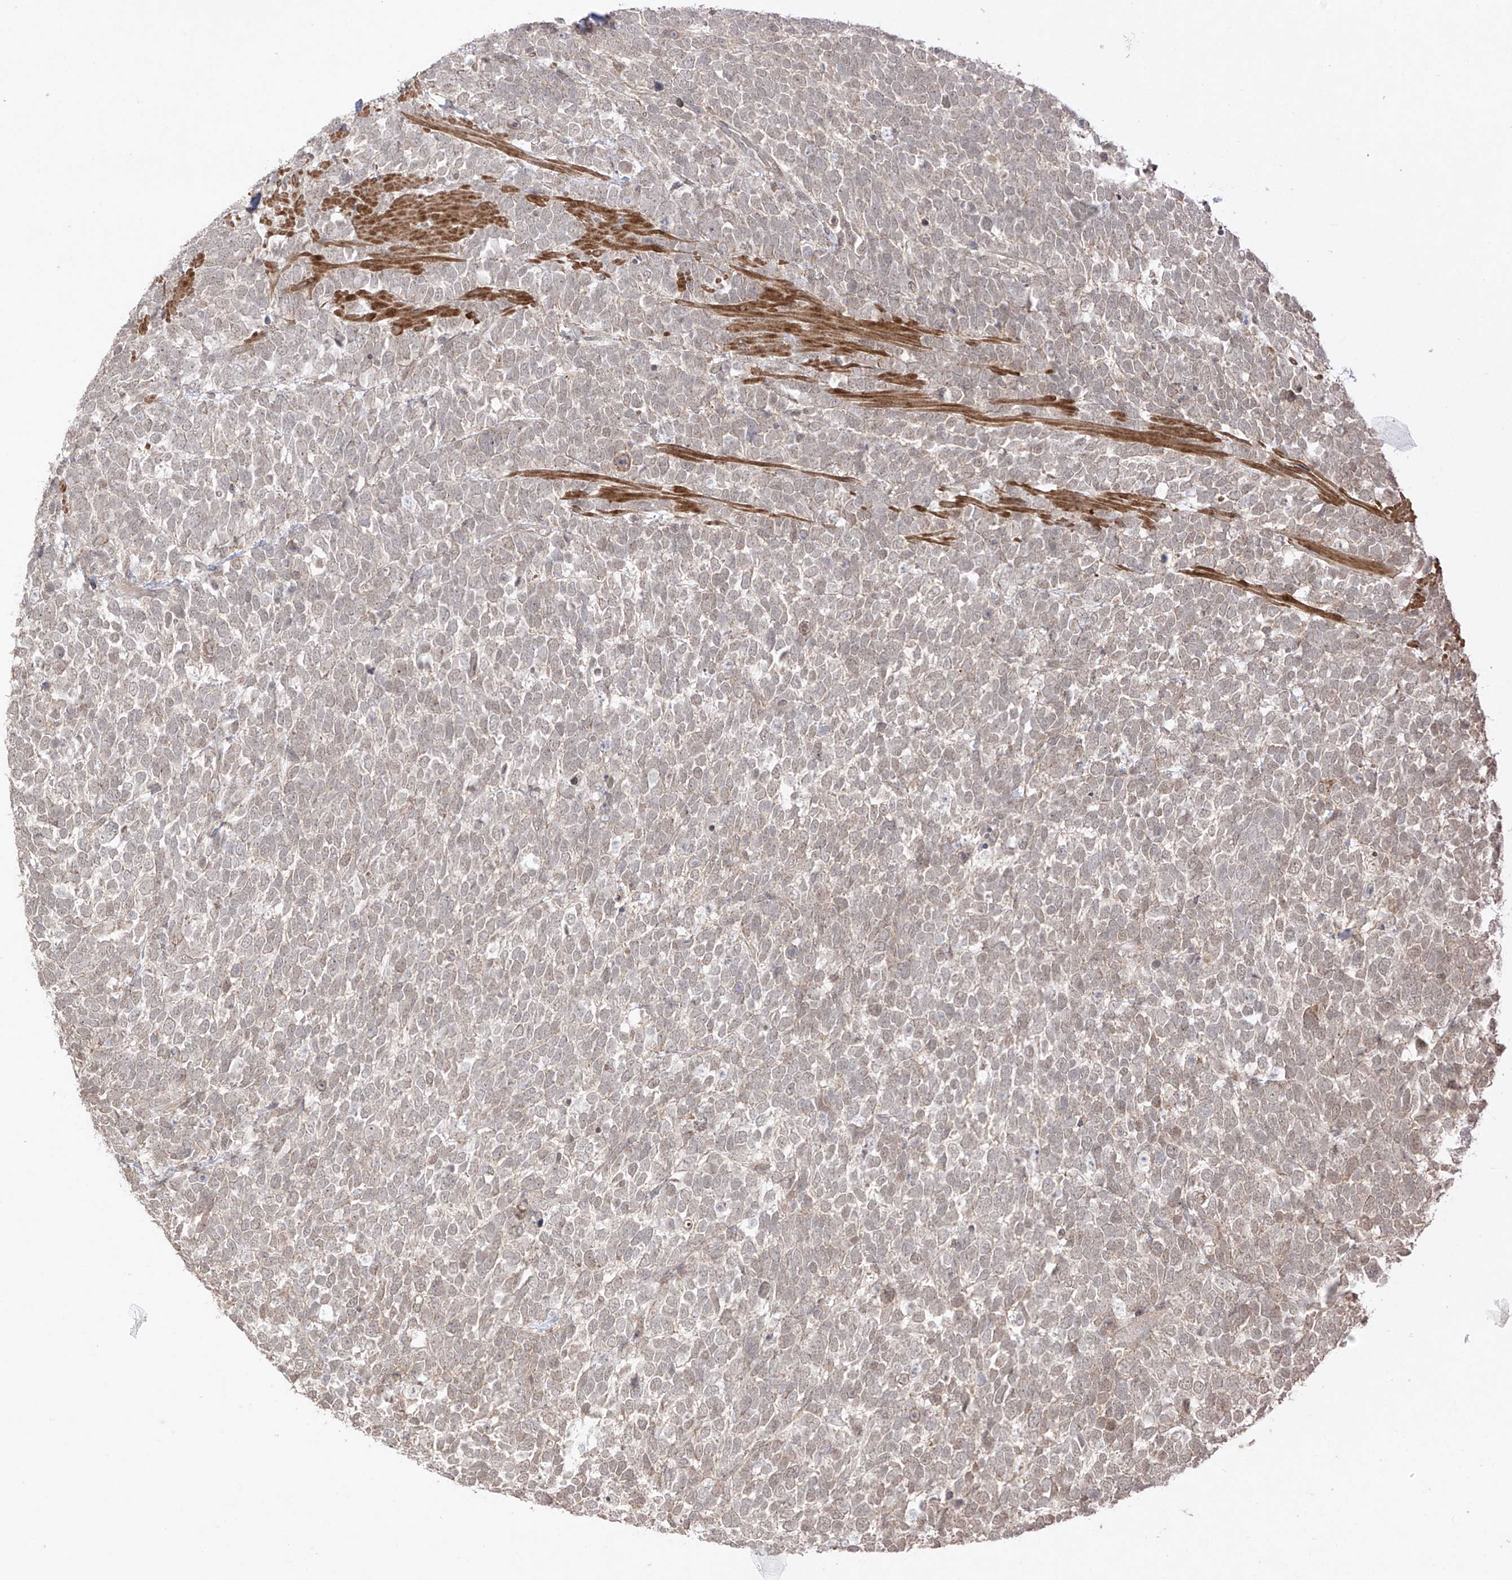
{"staining": {"intensity": "weak", "quantity": ">75%", "location": "nuclear"}, "tissue": "urothelial cancer", "cell_type": "Tumor cells", "image_type": "cancer", "snomed": [{"axis": "morphology", "description": "Urothelial carcinoma, High grade"}, {"axis": "topography", "description": "Urinary bladder"}], "caption": "Immunohistochemistry (DAB (3,3'-diaminobenzidine)) staining of urothelial carcinoma (high-grade) exhibits weak nuclear protein staining in about >75% of tumor cells.", "gene": "ABCD1", "patient": {"sex": "female", "age": 82}}